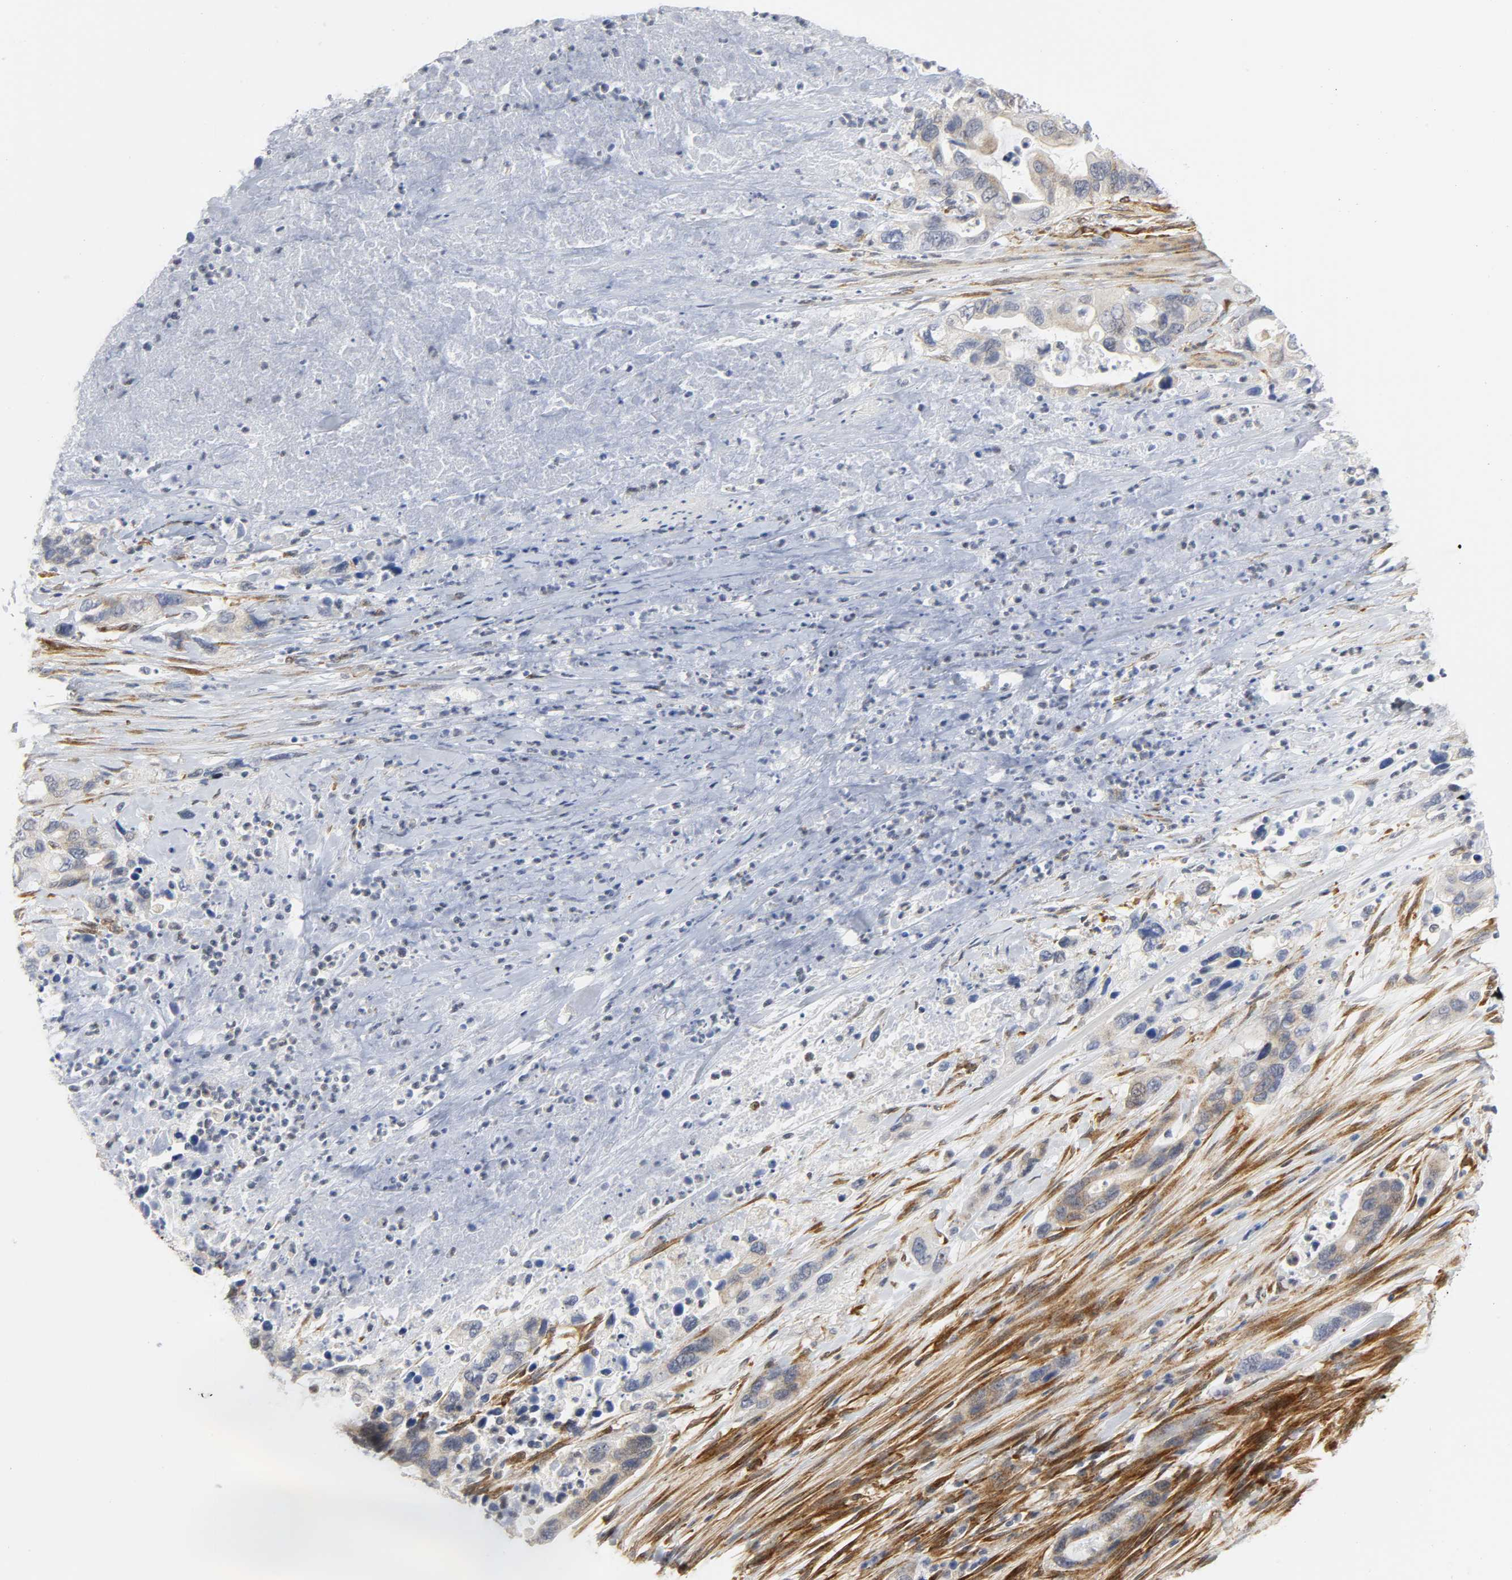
{"staining": {"intensity": "weak", "quantity": "25%-75%", "location": "cytoplasmic/membranous"}, "tissue": "pancreatic cancer", "cell_type": "Tumor cells", "image_type": "cancer", "snomed": [{"axis": "morphology", "description": "Adenocarcinoma, NOS"}, {"axis": "topography", "description": "Pancreas"}], "caption": "Adenocarcinoma (pancreatic) stained with DAB IHC demonstrates low levels of weak cytoplasmic/membranous staining in about 25%-75% of tumor cells.", "gene": "DOCK1", "patient": {"sex": "female", "age": 71}}